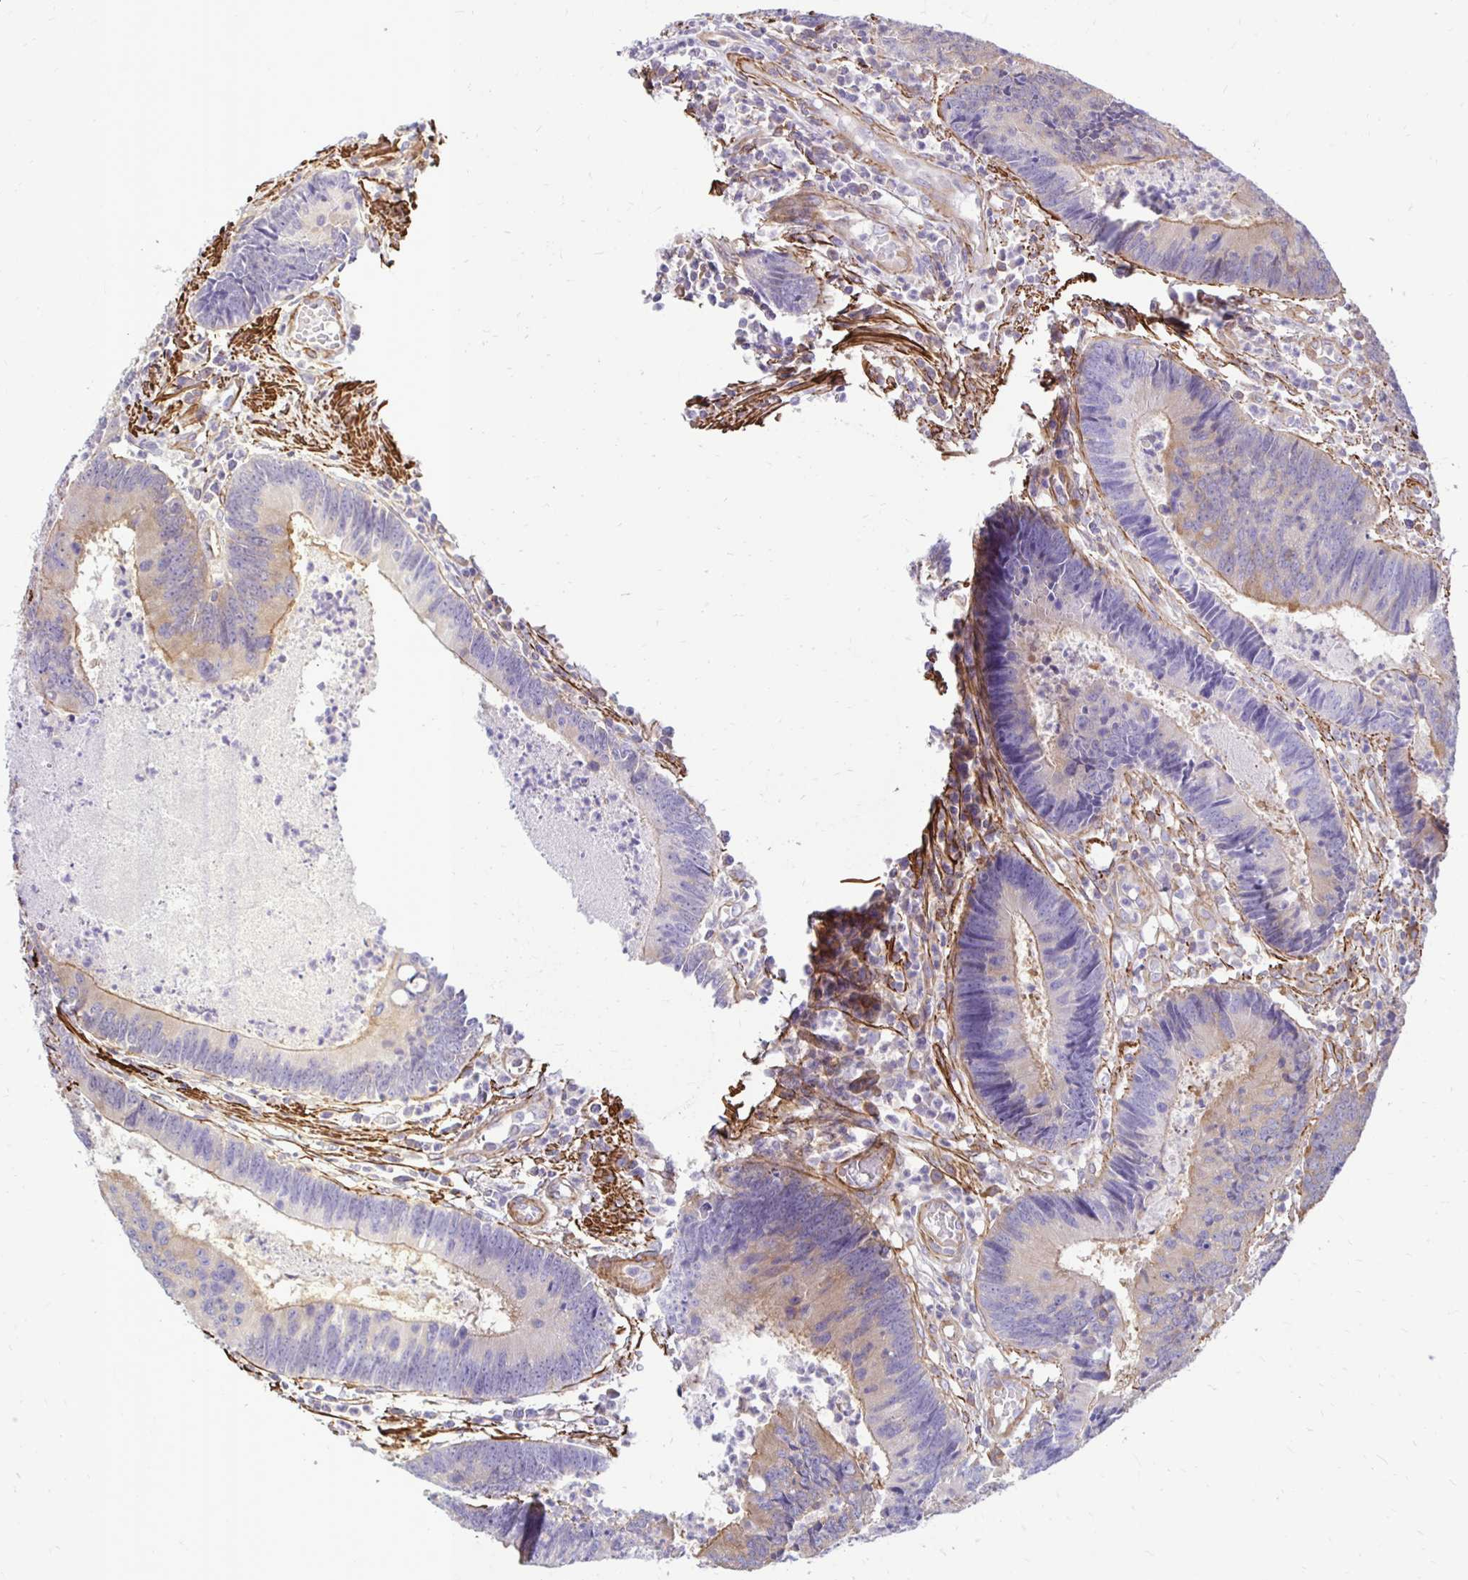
{"staining": {"intensity": "moderate", "quantity": "25%-75%", "location": "cytoplasmic/membranous"}, "tissue": "colorectal cancer", "cell_type": "Tumor cells", "image_type": "cancer", "snomed": [{"axis": "morphology", "description": "Adenocarcinoma, NOS"}, {"axis": "topography", "description": "Colon"}], "caption": "IHC of adenocarcinoma (colorectal) reveals medium levels of moderate cytoplasmic/membranous expression in approximately 25%-75% of tumor cells. (IHC, brightfield microscopy, high magnification).", "gene": "CTPS1", "patient": {"sex": "female", "age": 67}}